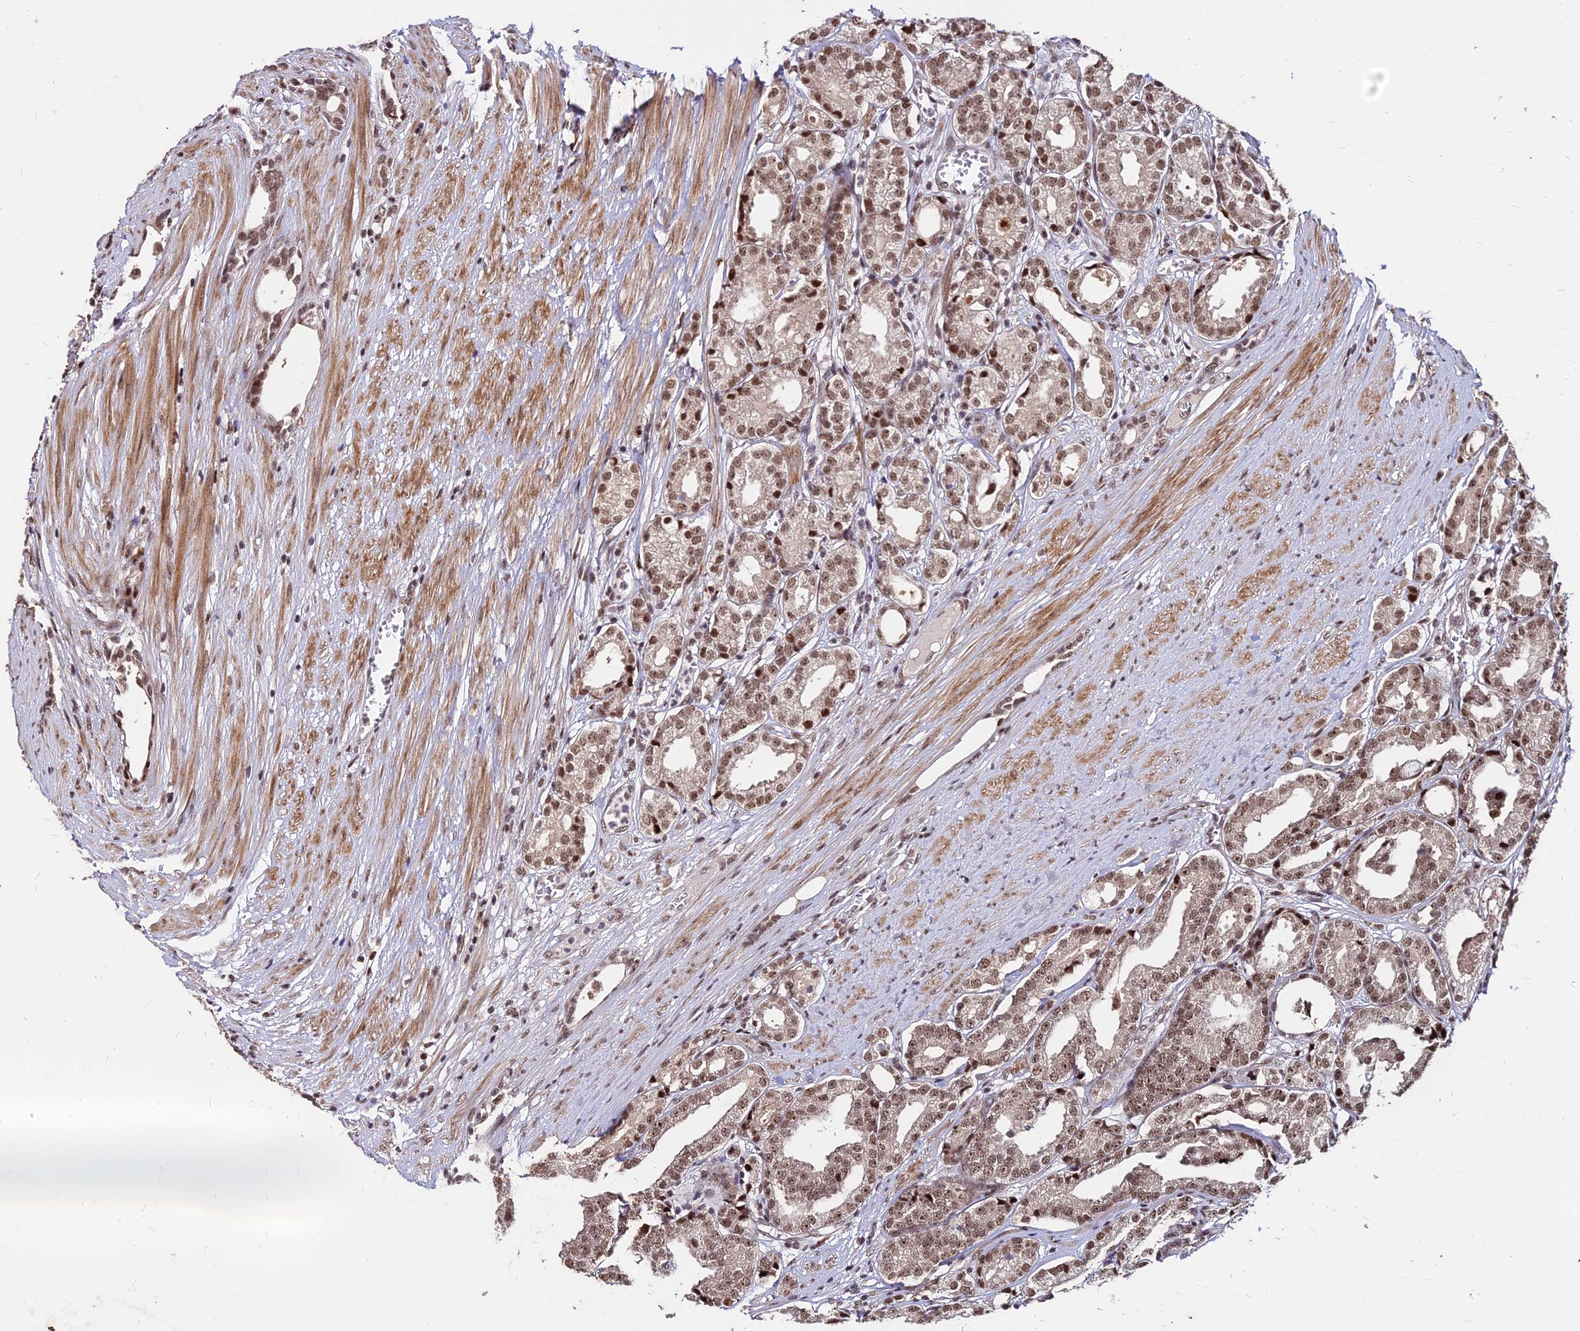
{"staining": {"intensity": "moderate", "quantity": ">75%", "location": "nuclear"}, "tissue": "prostate cancer", "cell_type": "Tumor cells", "image_type": "cancer", "snomed": [{"axis": "morphology", "description": "Adenocarcinoma, High grade"}, {"axis": "topography", "description": "Prostate"}], "caption": "Approximately >75% of tumor cells in human prostate adenocarcinoma (high-grade) show moderate nuclear protein staining as visualized by brown immunohistochemical staining.", "gene": "ZBED4", "patient": {"sex": "male", "age": 69}}